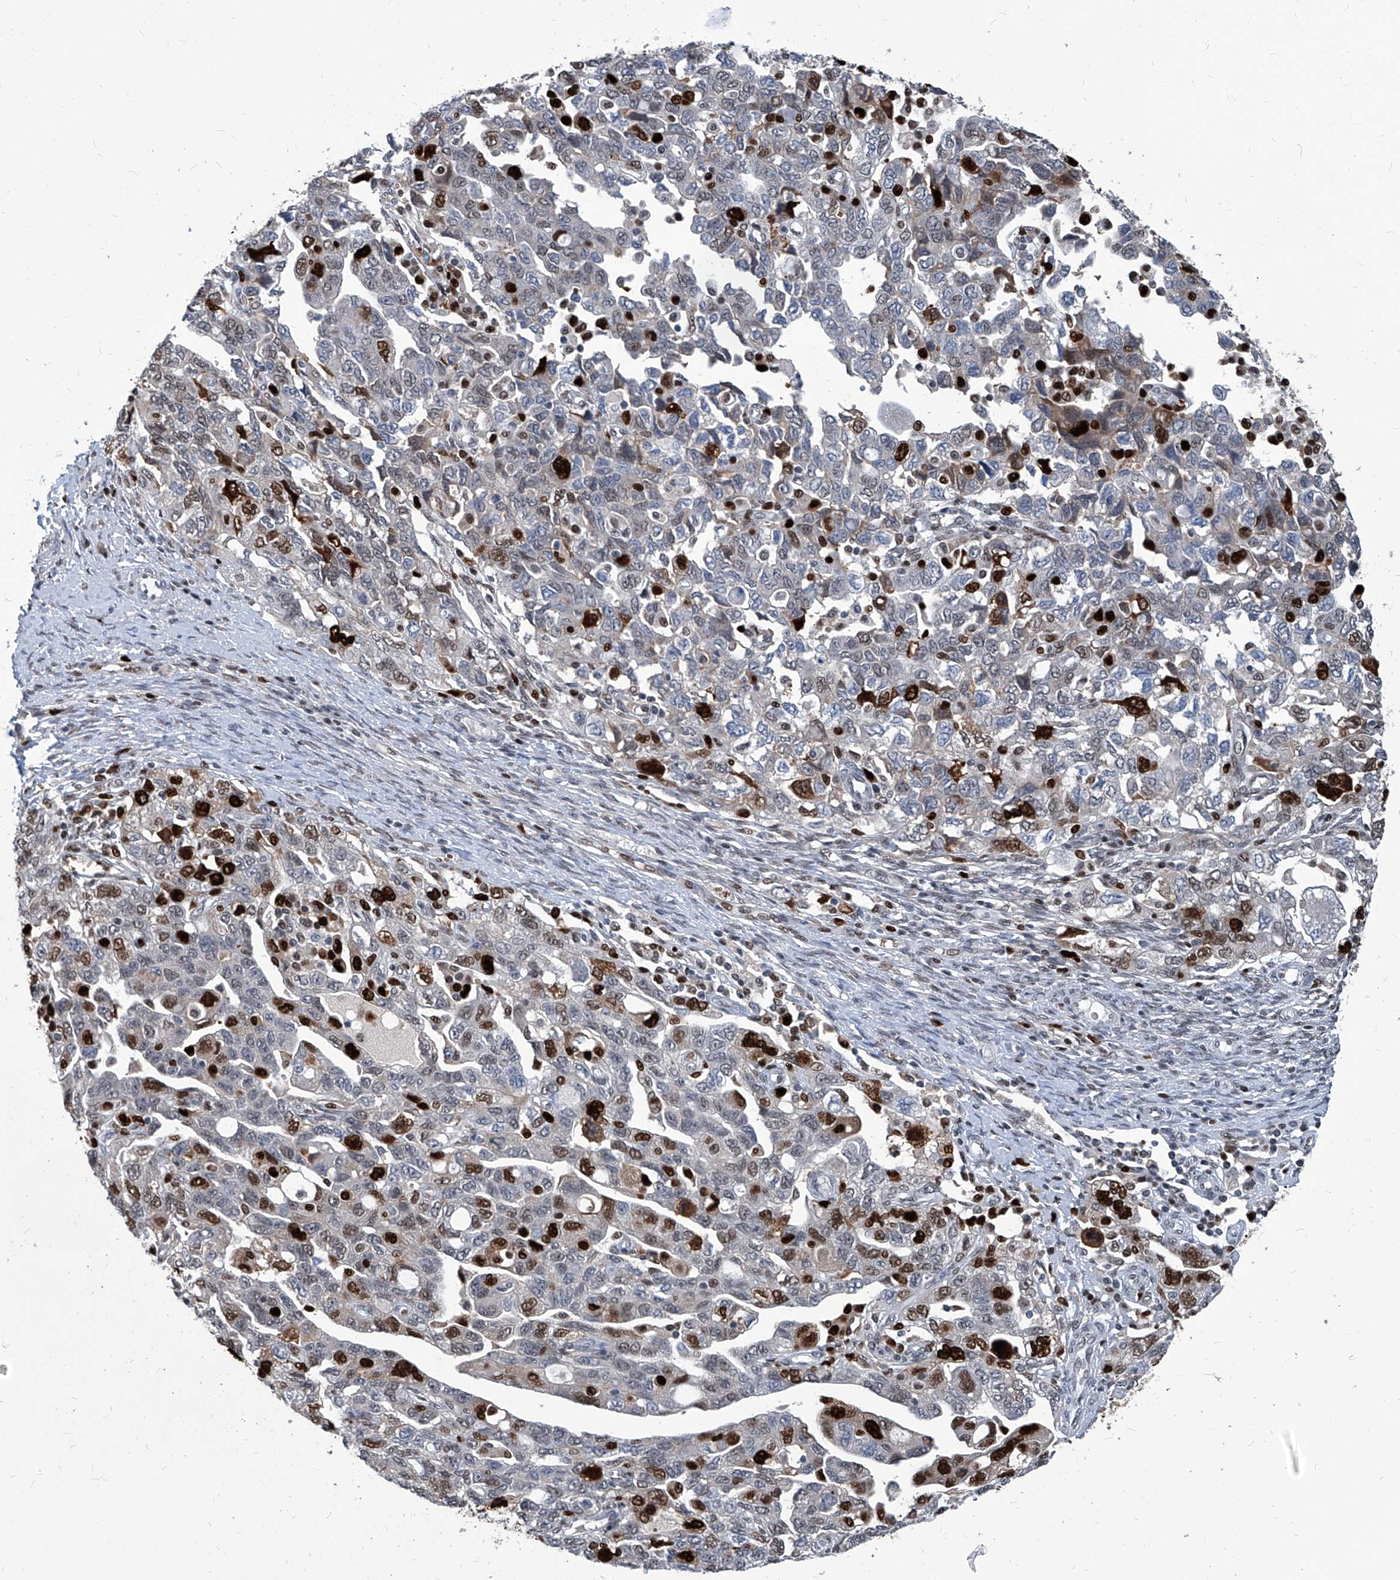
{"staining": {"intensity": "strong", "quantity": "<25%", "location": "nuclear"}, "tissue": "ovarian cancer", "cell_type": "Tumor cells", "image_type": "cancer", "snomed": [{"axis": "morphology", "description": "Carcinoma, NOS"}, {"axis": "morphology", "description": "Cystadenocarcinoma, serous, NOS"}, {"axis": "topography", "description": "Ovary"}], "caption": "Ovarian cancer (serous cystadenocarcinoma) was stained to show a protein in brown. There is medium levels of strong nuclear positivity in approximately <25% of tumor cells. (DAB IHC with brightfield microscopy, high magnification).", "gene": "PCNA", "patient": {"sex": "female", "age": 69}}